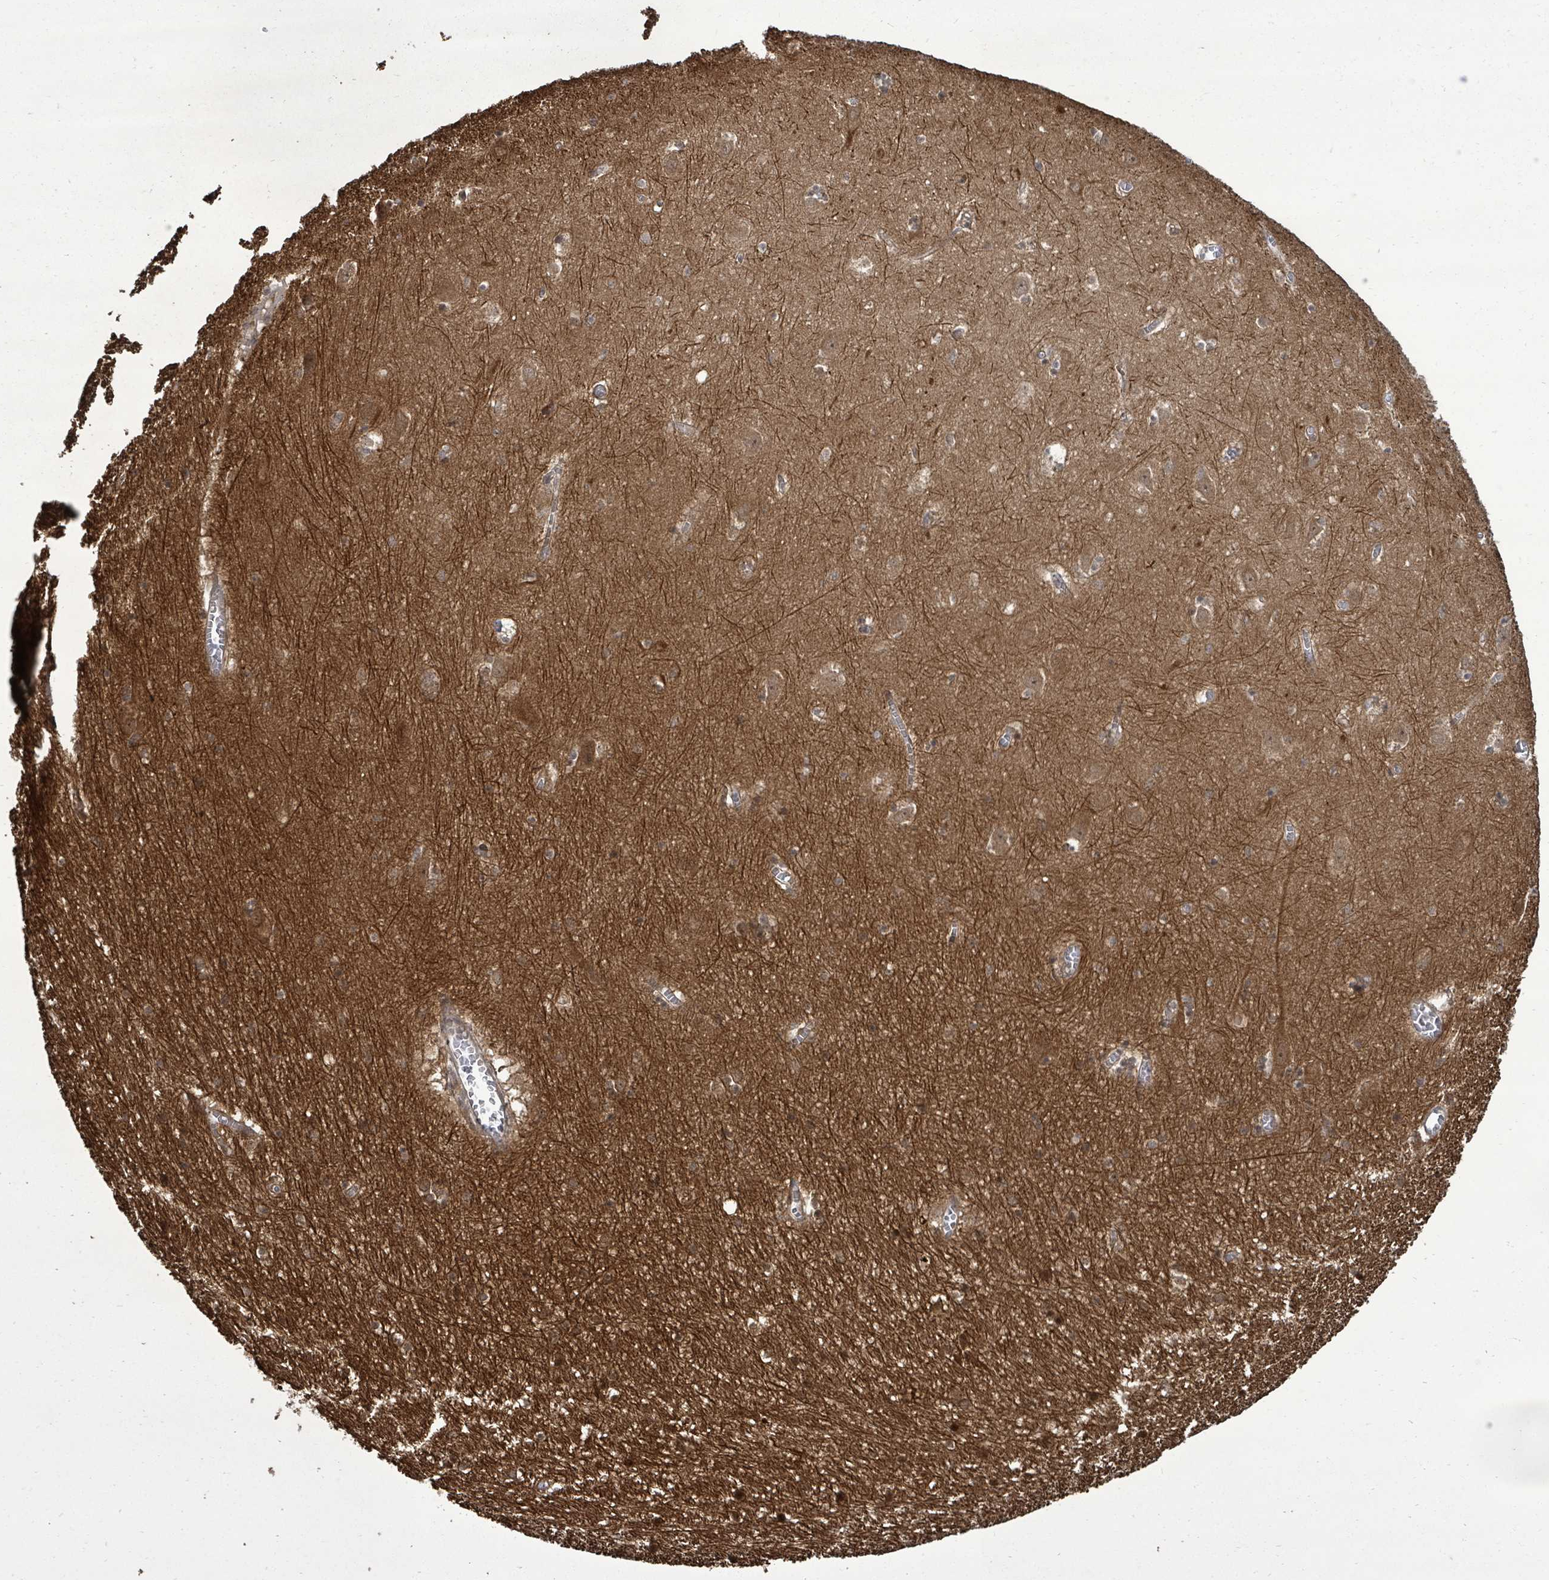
{"staining": {"intensity": "moderate", "quantity": "<25%", "location": "nuclear"}, "tissue": "hippocampus", "cell_type": "Glial cells", "image_type": "normal", "snomed": [{"axis": "morphology", "description": "Normal tissue, NOS"}, {"axis": "topography", "description": "Hippocampus"}], "caption": "The histopathology image displays immunohistochemical staining of normal hippocampus. There is moderate nuclear staining is identified in about <25% of glial cells.", "gene": "KRTAP27", "patient": {"sex": "female", "age": 64}}